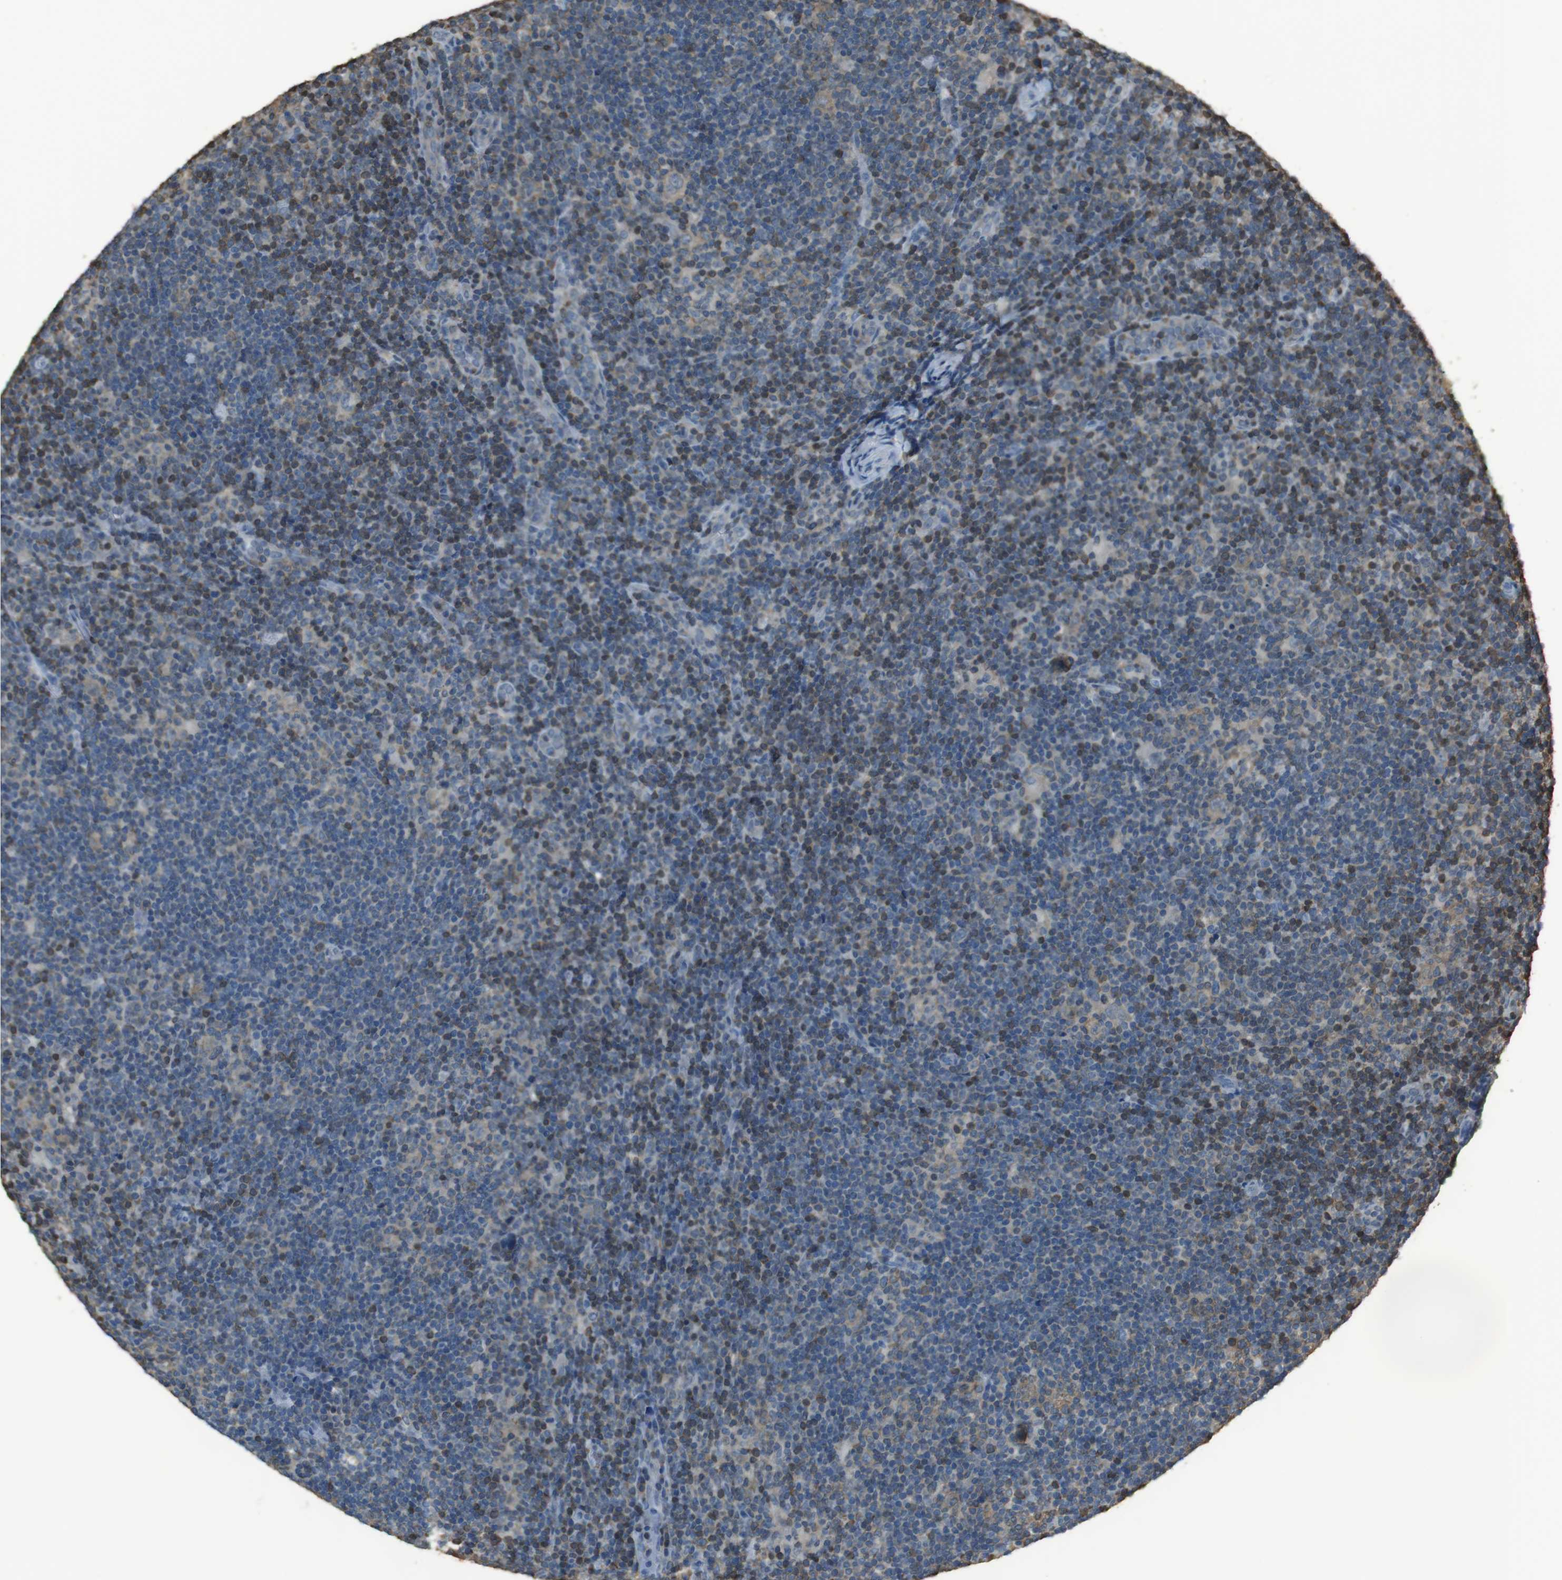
{"staining": {"intensity": "weak", "quantity": ">75%", "location": "cytoplasmic/membranous"}, "tissue": "lymphoma", "cell_type": "Tumor cells", "image_type": "cancer", "snomed": [{"axis": "morphology", "description": "Hodgkin's disease, NOS"}, {"axis": "topography", "description": "Lymph node"}], "caption": "Immunohistochemical staining of human lymphoma displays low levels of weak cytoplasmic/membranous positivity in about >75% of tumor cells.", "gene": "TWSG1", "patient": {"sex": "female", "age": 57}}